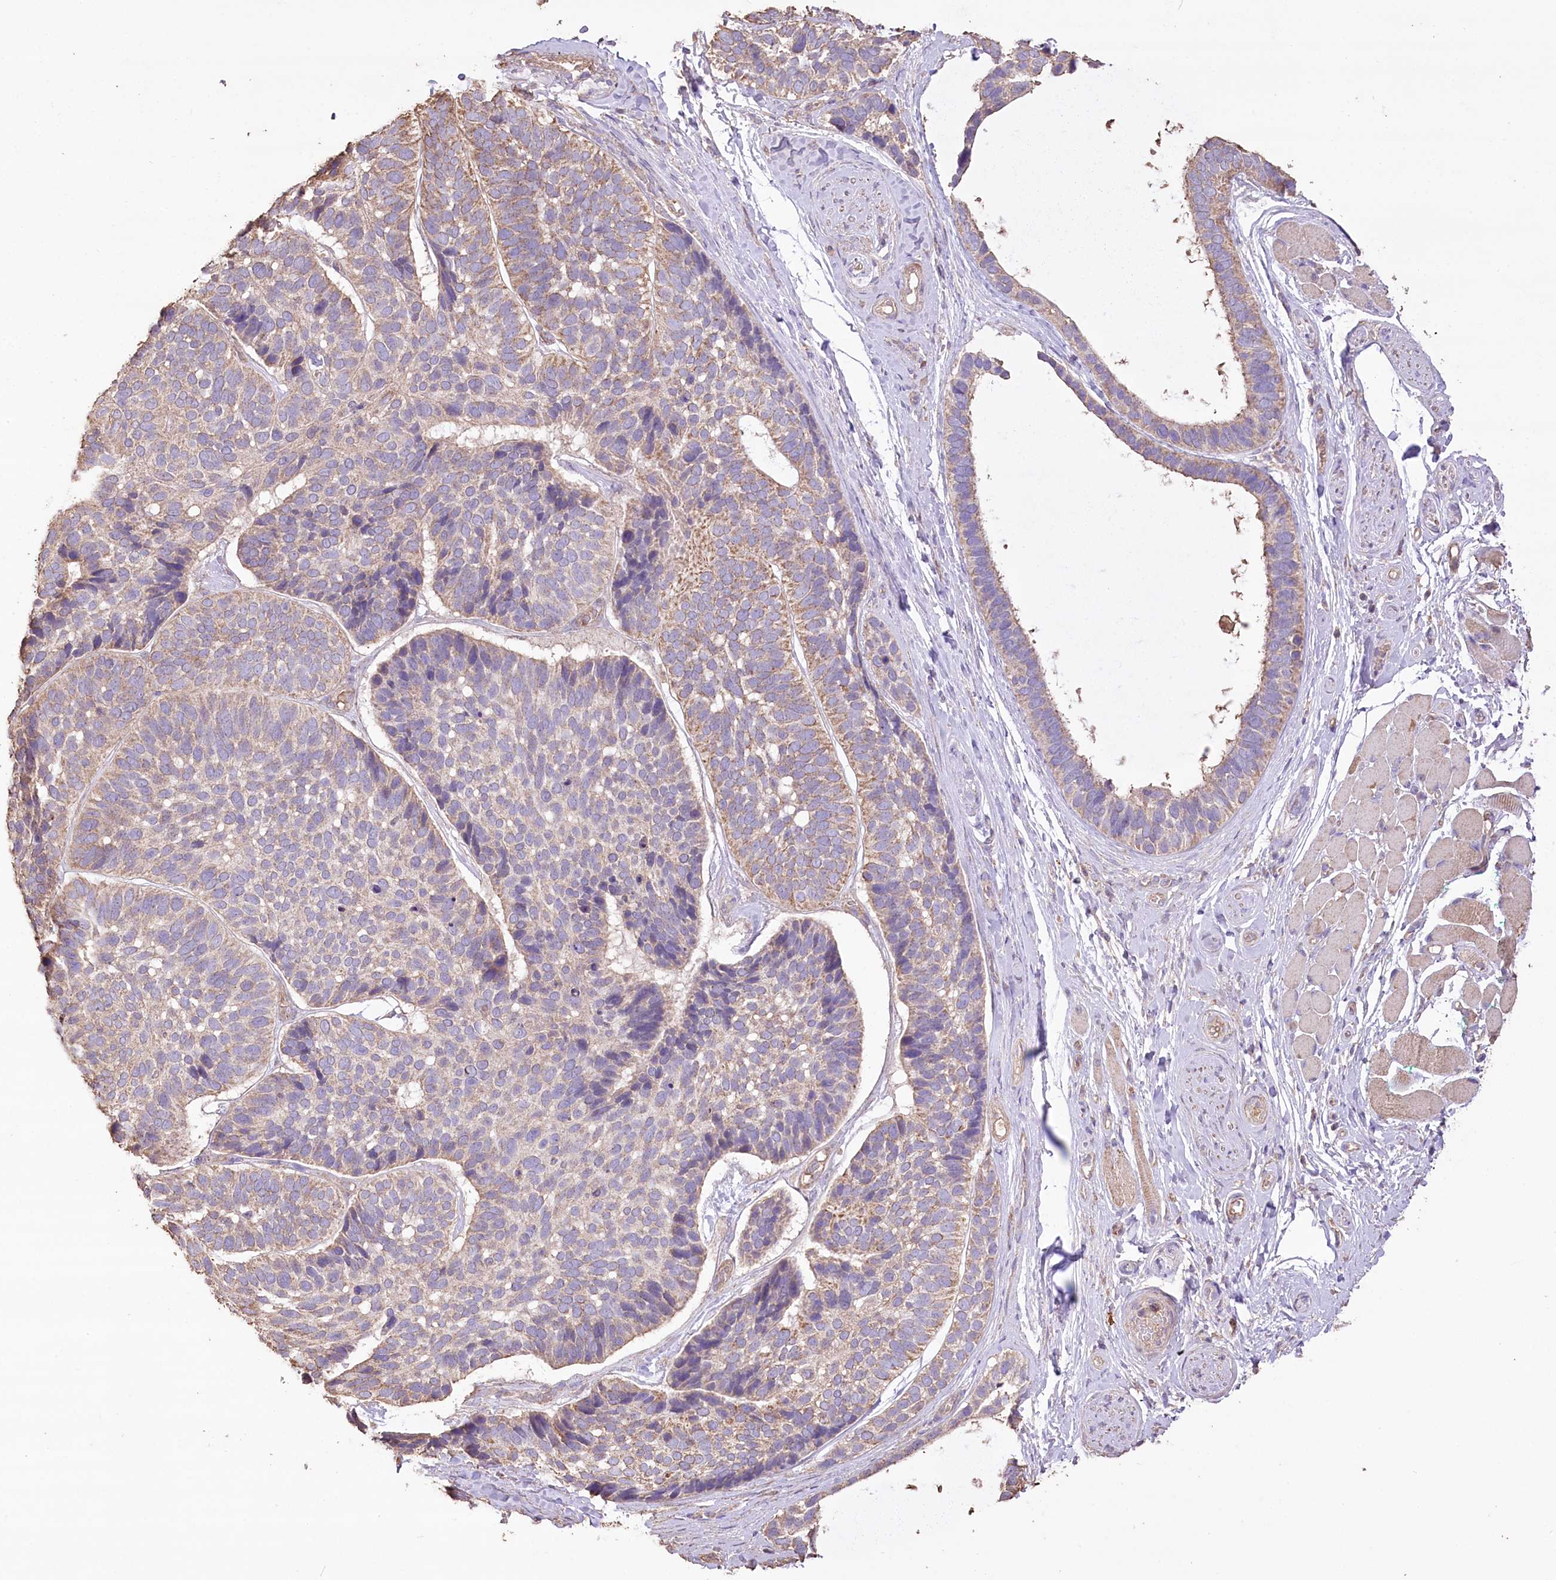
{"staining": {"intensity": "weak", "quantity": ">75%", "location": "cytoplasmic/membranous"}, "tissue": "skin cancer", "cell_type": "Tumor cells", "image_type": "cancer", "snomed": [{"axis": "morphology", "description": "Basal cell carcinoma"}, {"axis": "topography", "description": "Skin"}], "caption": "Skin cancer tissue shows weak cytoplasmic/membranous positivity in approximately >75% of tumor cells", "gene": "IREB2", "patient": {"sex": "male", "age": 62}}